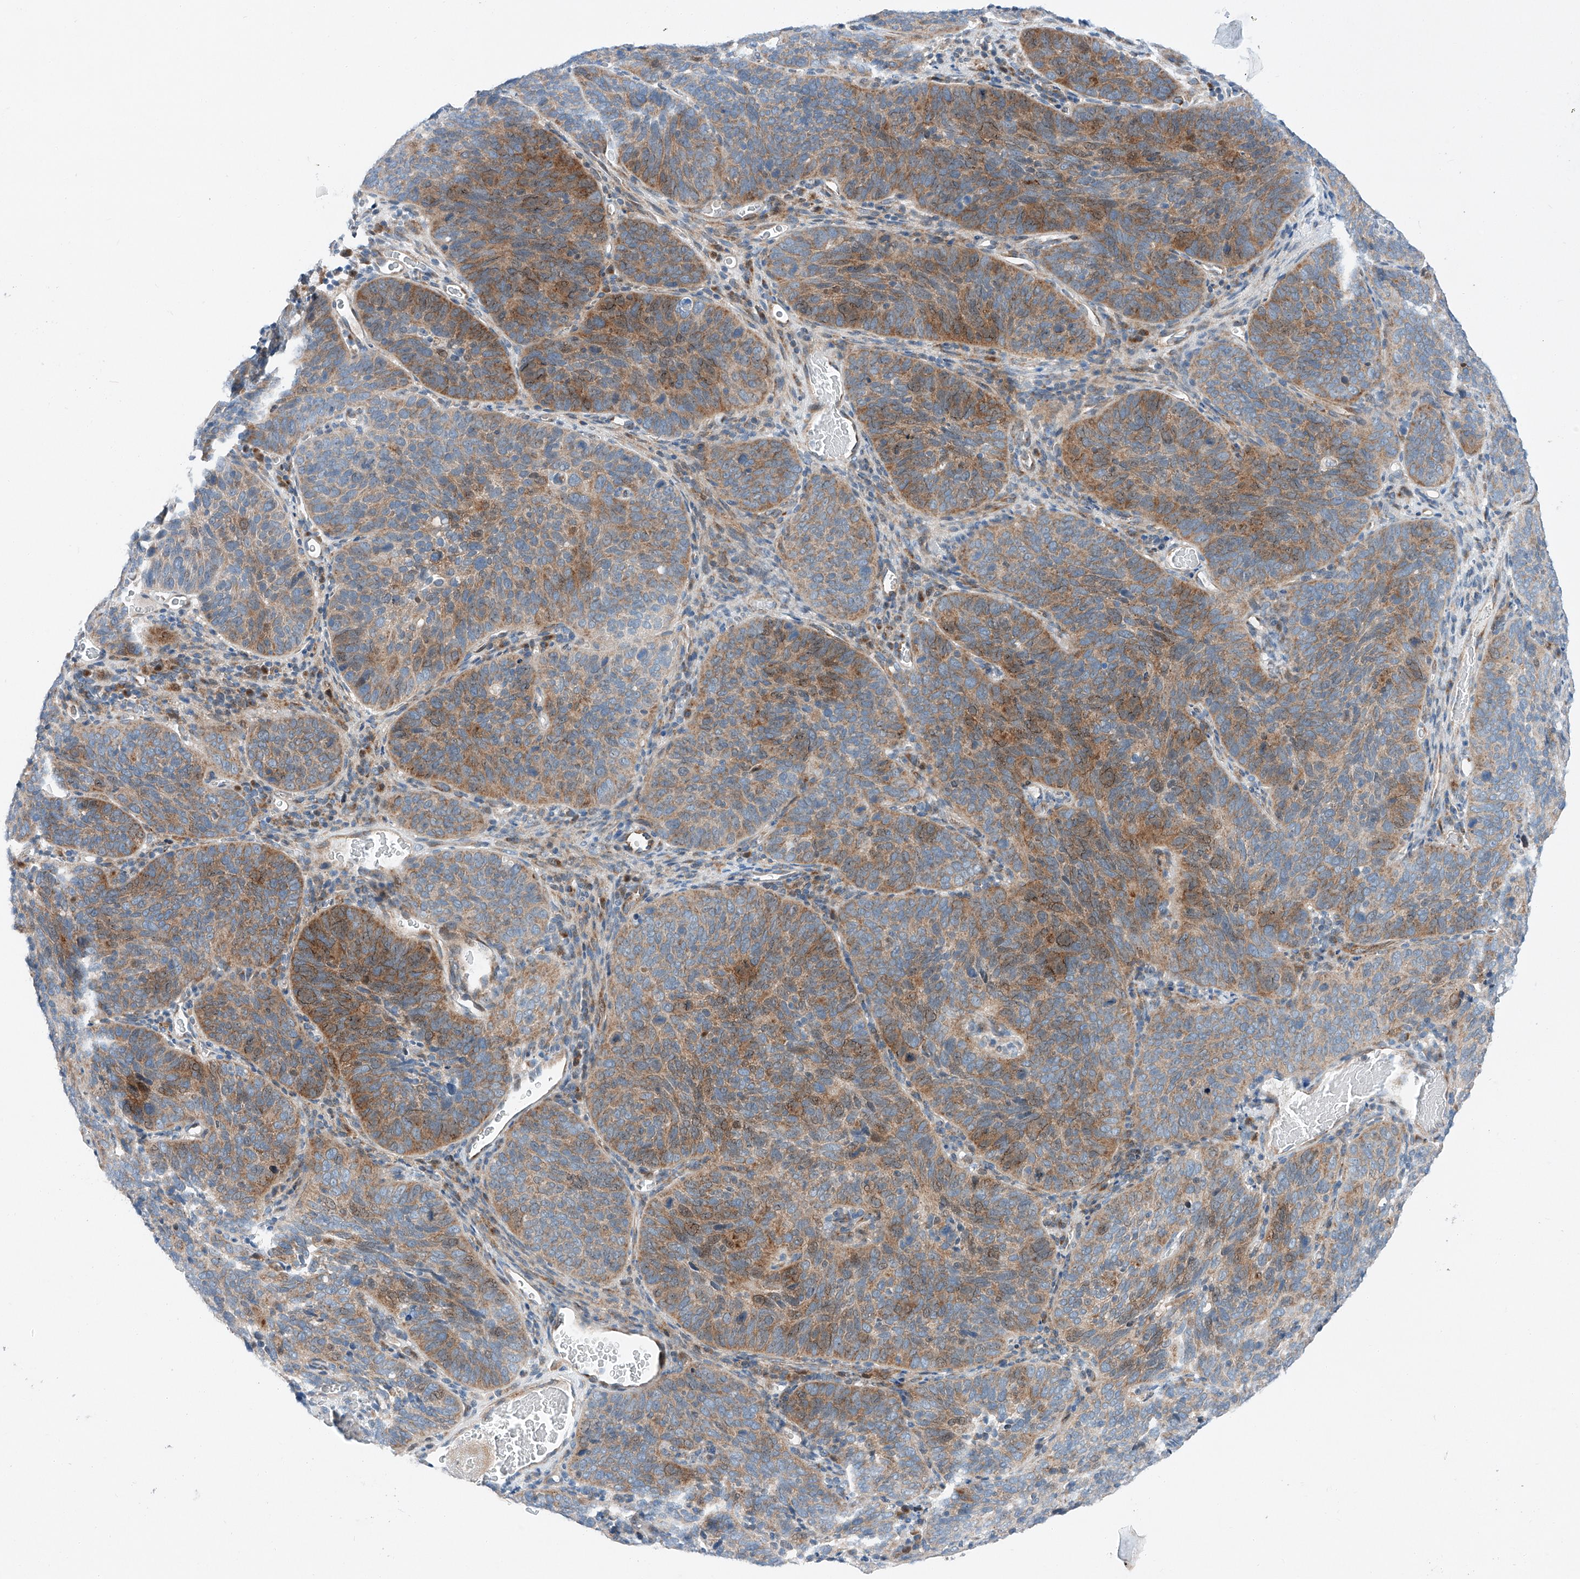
{"staining": {"intensity": "moderate", "quantity": "25%-75%", "location": "cytoplasmic/membranous"}, "tissue": "cervical cancer", "cell_type": "Tumor cells", "image_type": "cancer", "snomed": [{"axis": "morphology", "description": "Squamous cell carcinoma, NOS"}, {"axis": "topography", "description": "Cervix"}], "caption": "An immunohistochemistry micrograph of neoplastic tissue is shown. Protein staining in brown shows moderate cytoplasmic/membranous positivity in cervical squamous cell carcinoma within tumor cells.", "gene": "CLDND1", "patient": {"sex": "female", "age": 60}}